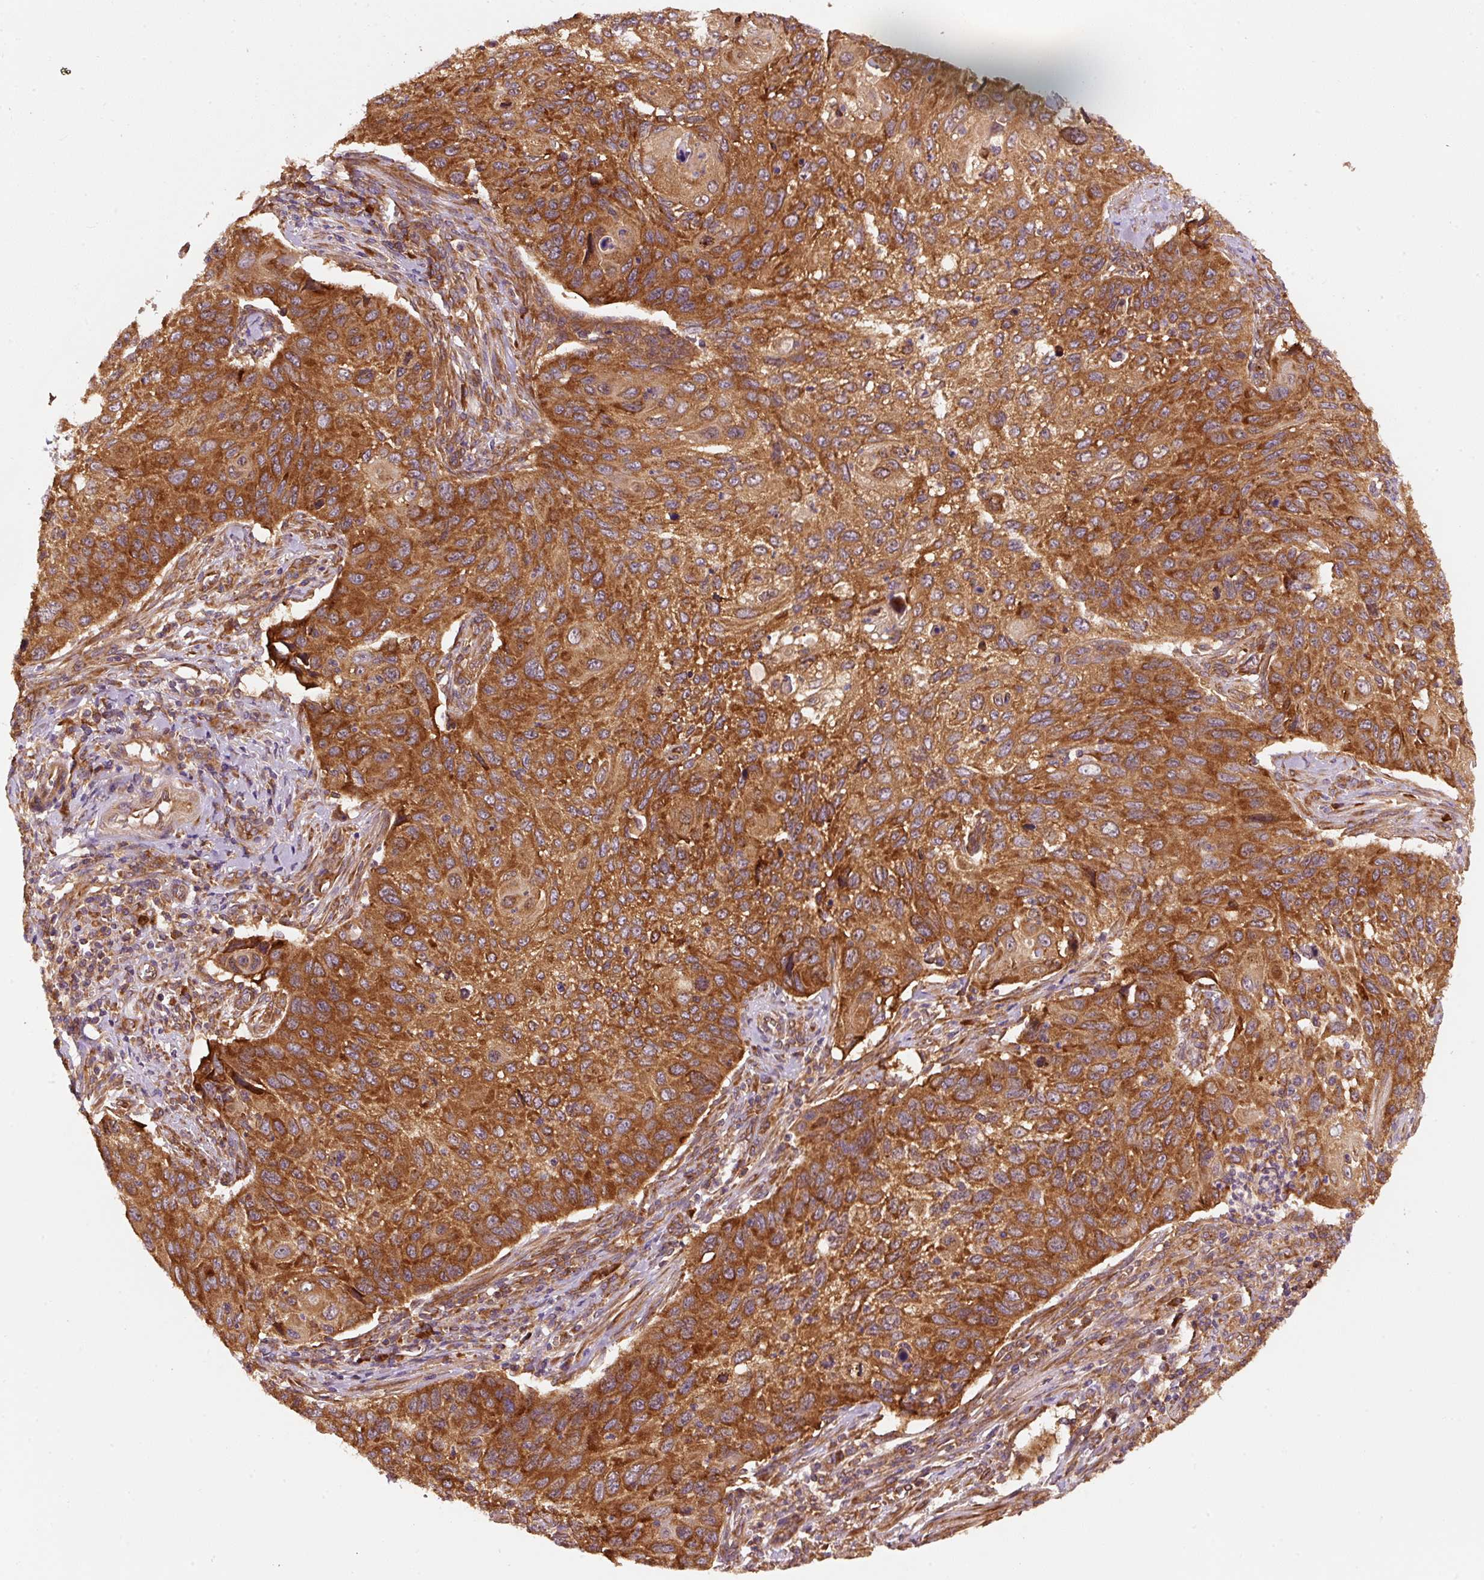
{"staining": {"intensity": "strong", "quantity": ">75%", "location": "cytoplasmic/membranous"}, "tissue": "cervical cancer", "cell_type": "Tumor cells", "image_type": "cancer", "snomed": [{"axis": "morphology", "description": "Squamous cell carcinoma, NOS"}, {"axis": "topography", "description": "Cervix"}], "caption": "Approximately >75% of tumor cells in squamous cell carcinoma (cervical) reveal strong cytoplasmic/membranous protein staining as visualized by brown immunohistochemical staining.", "gene": "EIF2S2", "patient": {"sex": "female", "age": 70}}